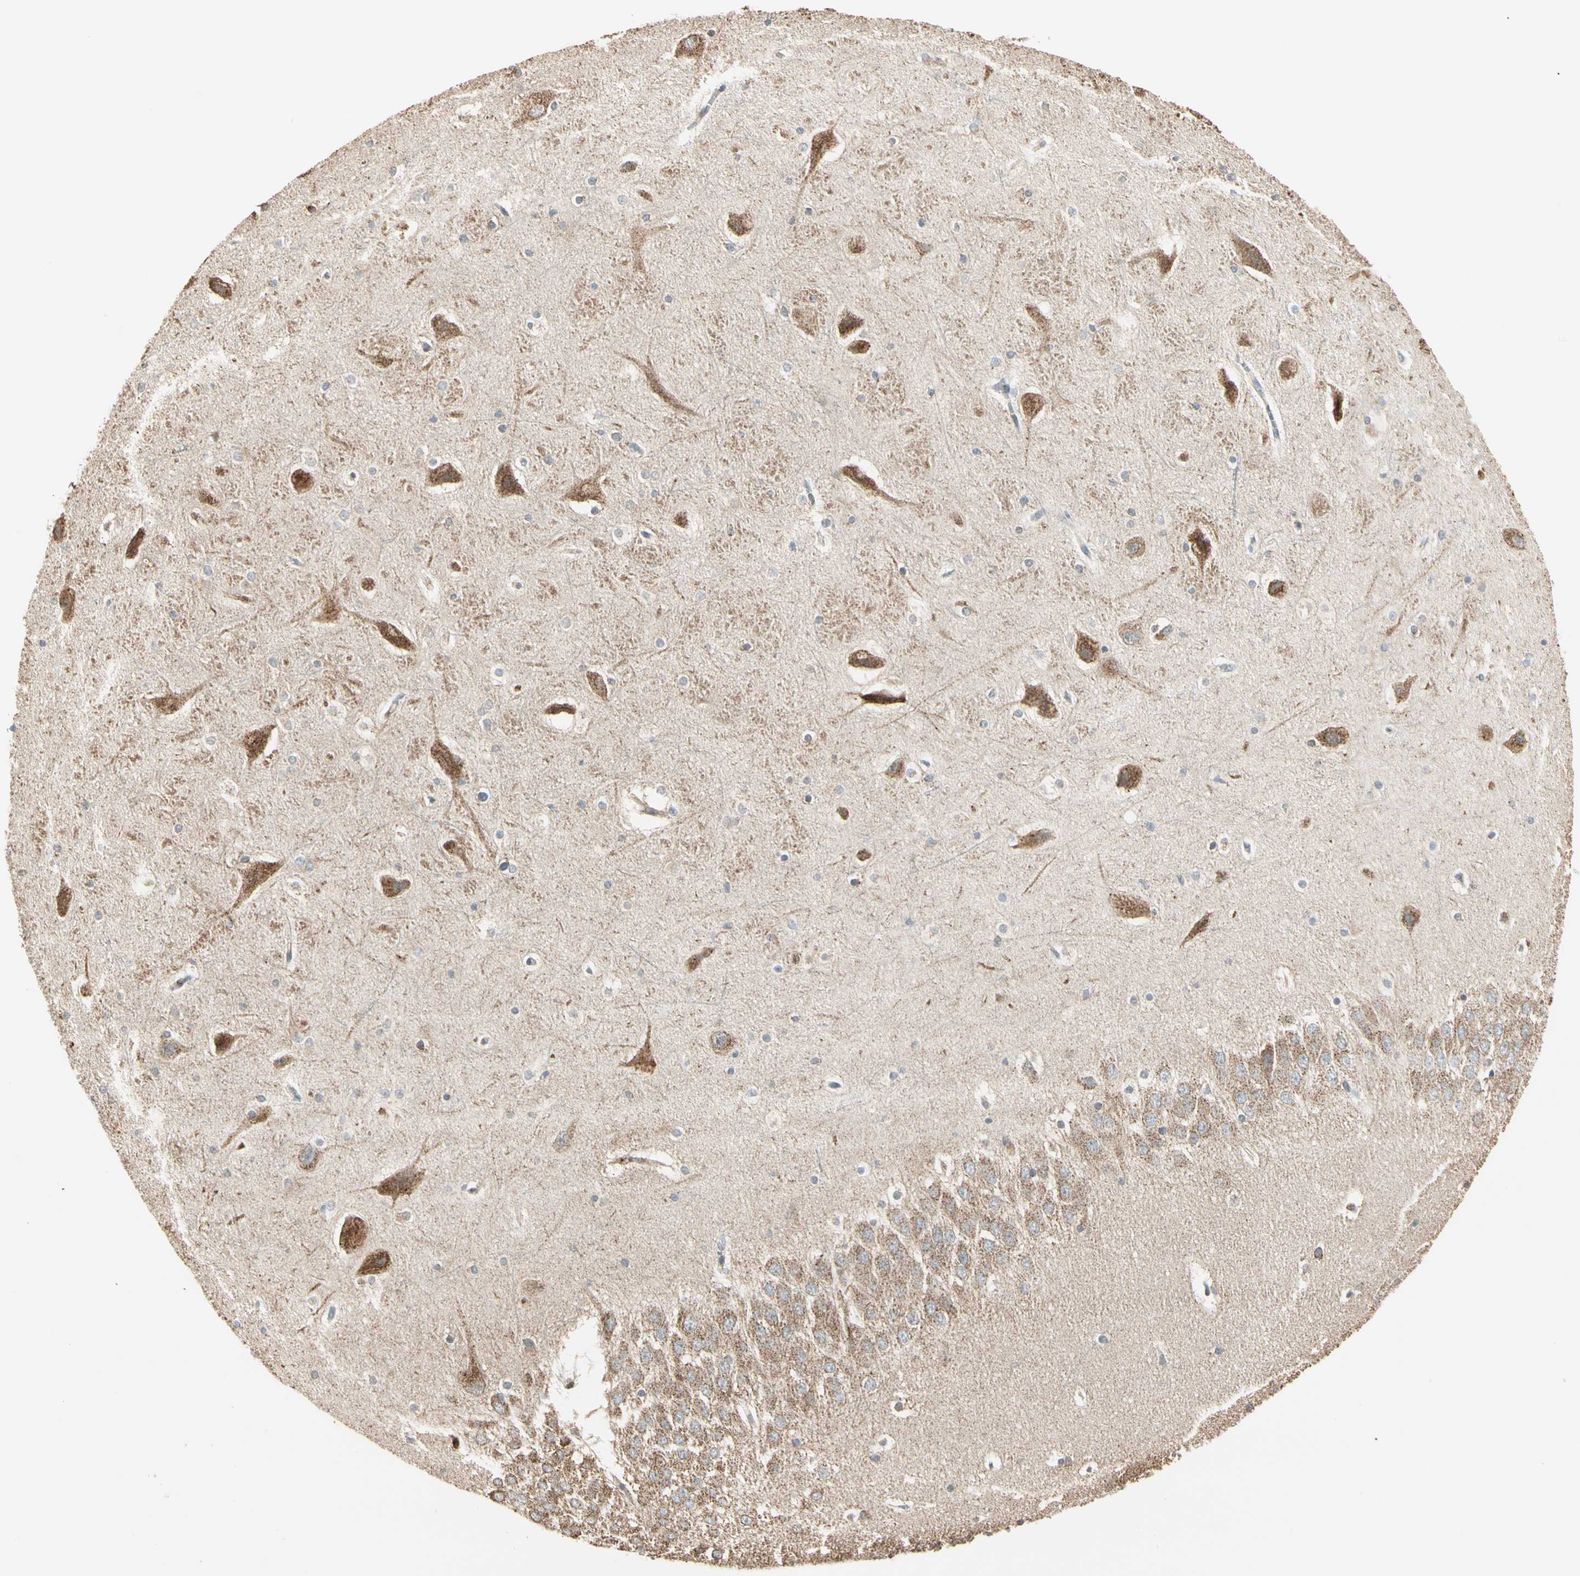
{"staining": {"intensity": "moderate", "quantity": "25%-75%", "location": "cytoplasmic/membranous"}, "tissue": "hippocampus", "cell_type": "Glial cells", "image_type": "normal", "snomed": [{"axis": "morphology", "description": "Normal tissue, NOS"}, {"axis": "topography", "description": "Hippocampus"}], "caption": "About 25%-75% of glial cells in benign human hippocampus display moderate cytoplasmic/membranous protein expression as visualized by brown immunohistochemical staining.", "gene": "IP6K2", "patient": {"sex": "male", "age": 45}}